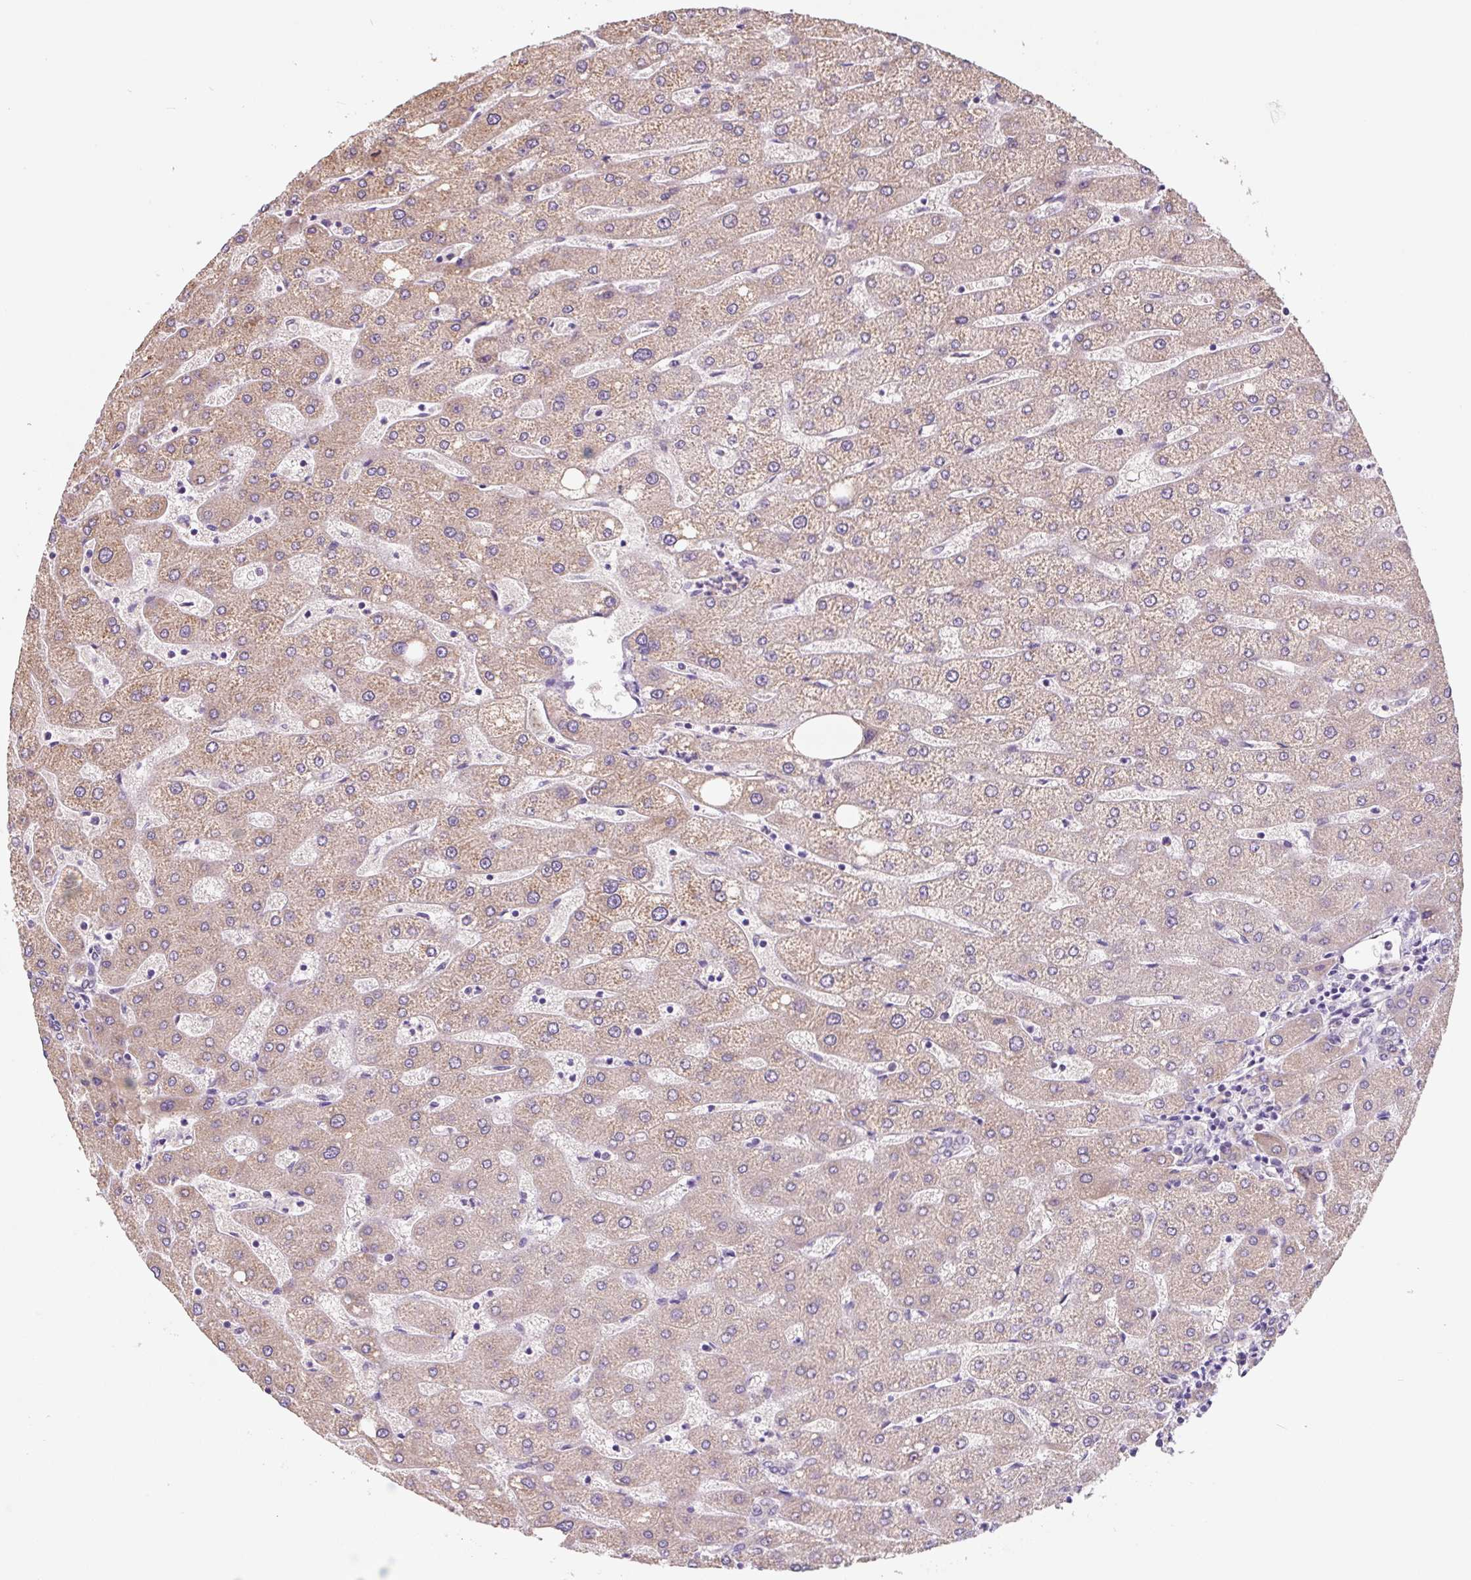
{"staining": {"intensity": "weak", "quantity": ">75%", "location": "nuclear"}, "tissue": "liver", "cell_type": "Cholangiocytes", "image_type": "normal", "snomed": [{"axis": "morphology", "description": "Normal tissue, NOS"}, {"axis": "topography", "description": "Liver"}], "caption": "Immunohistochemistry (IHC) of benign liver demonstrates low levels of weak nuclear expression in approximately >75% of cholangiocytes.", "gene": "ASRGL1", "patient": {"sex": "male", "age": 67}}